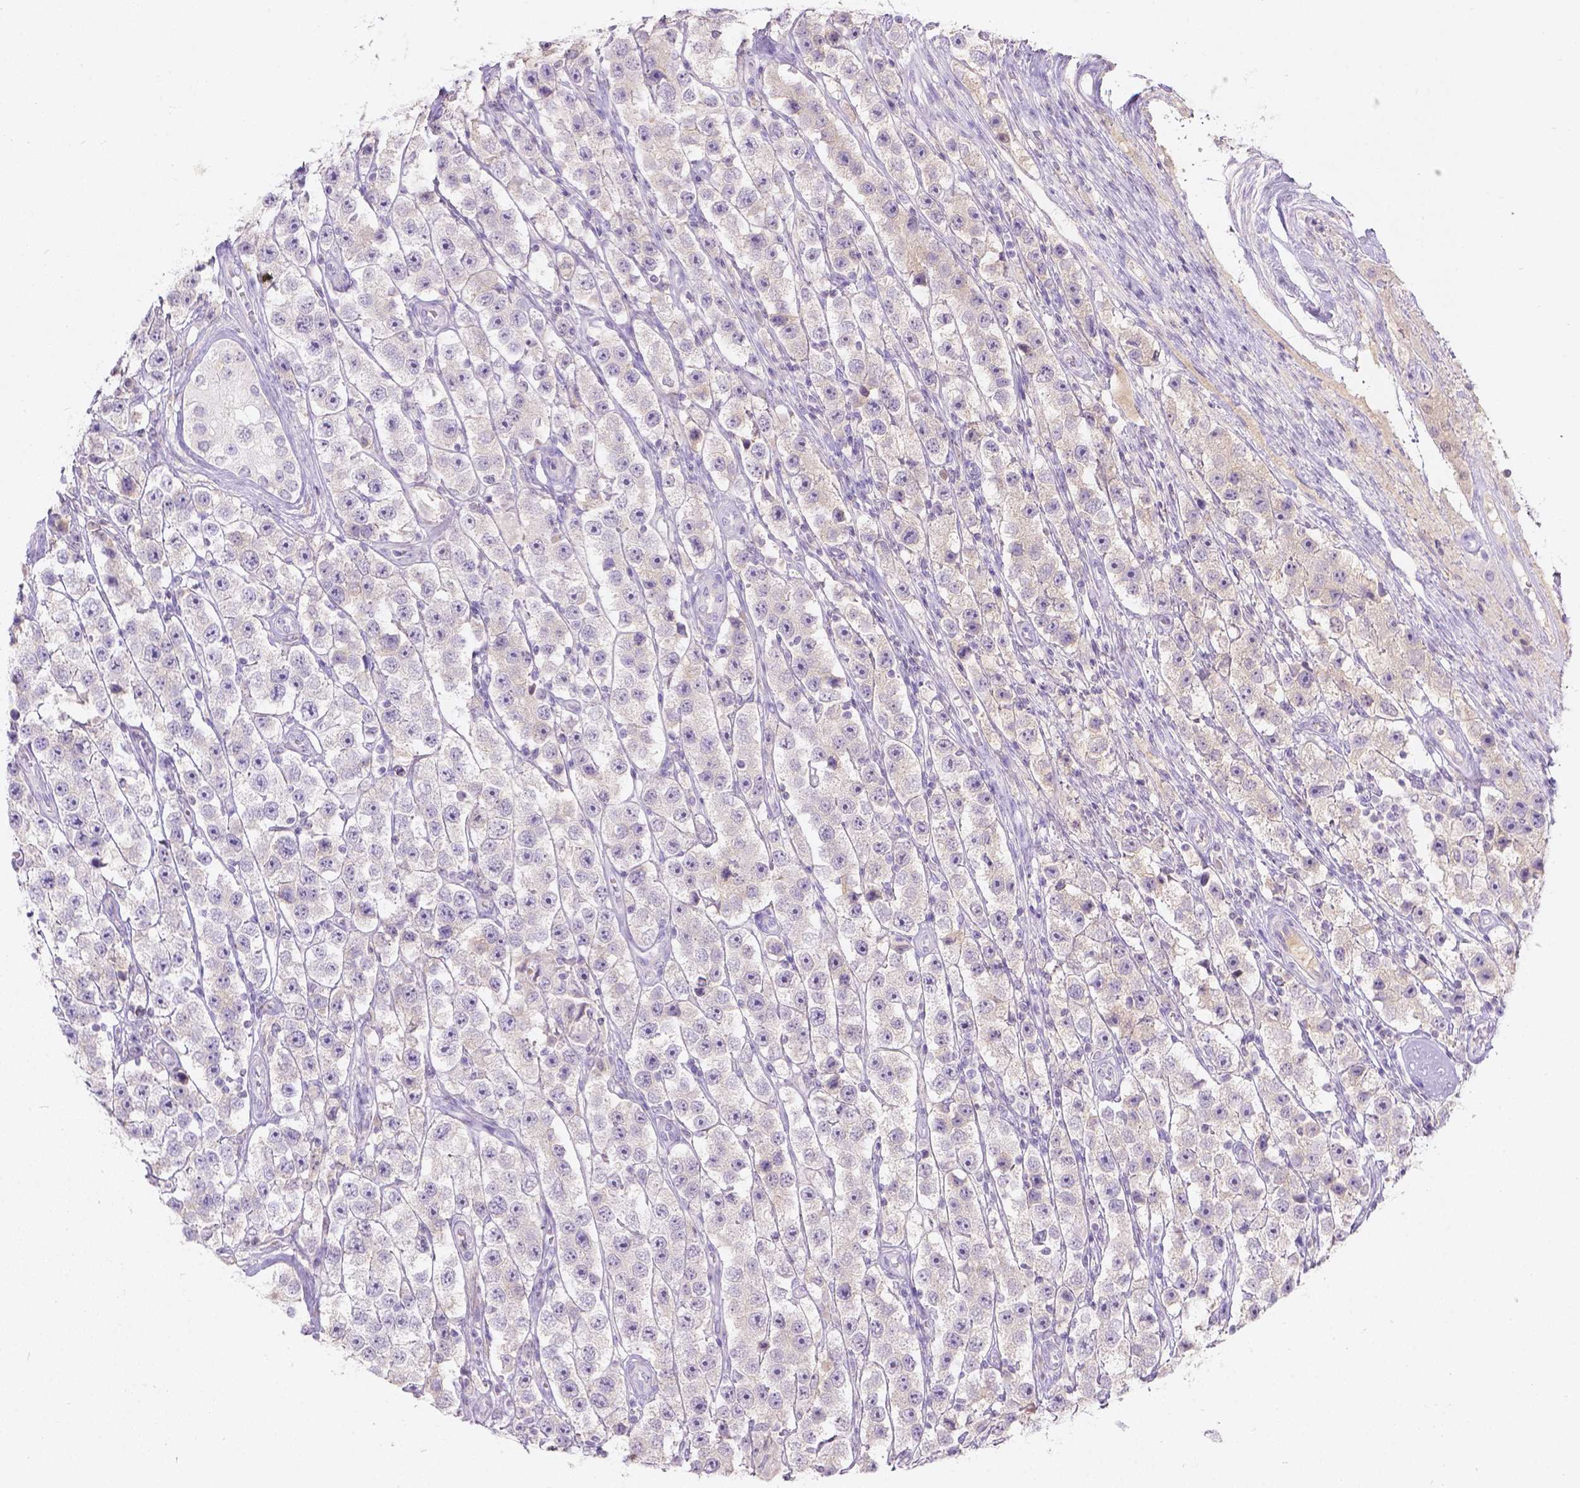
{"staining": {"intensity": "negative", "quantity": "none", "location": "none"}, "tissue": "testis cancer", "cell_type": "Tumor cells", "image_type": "cancer", "snomed": [{"axis": "morphology", "description": "Seminoma, NOS"}, {"axis": "topography", "description": "Testis"}], "caption": "The immunohistochemistry photomicrograph has no significant expression in tumor cells of testis cancer (seminoma) tissue. (DAB immunohistochemistry visualized using brightfield microscopy, high magnification).", "gene": "GAL3ST2", "patient": {"sex": "male", "age": 45}}